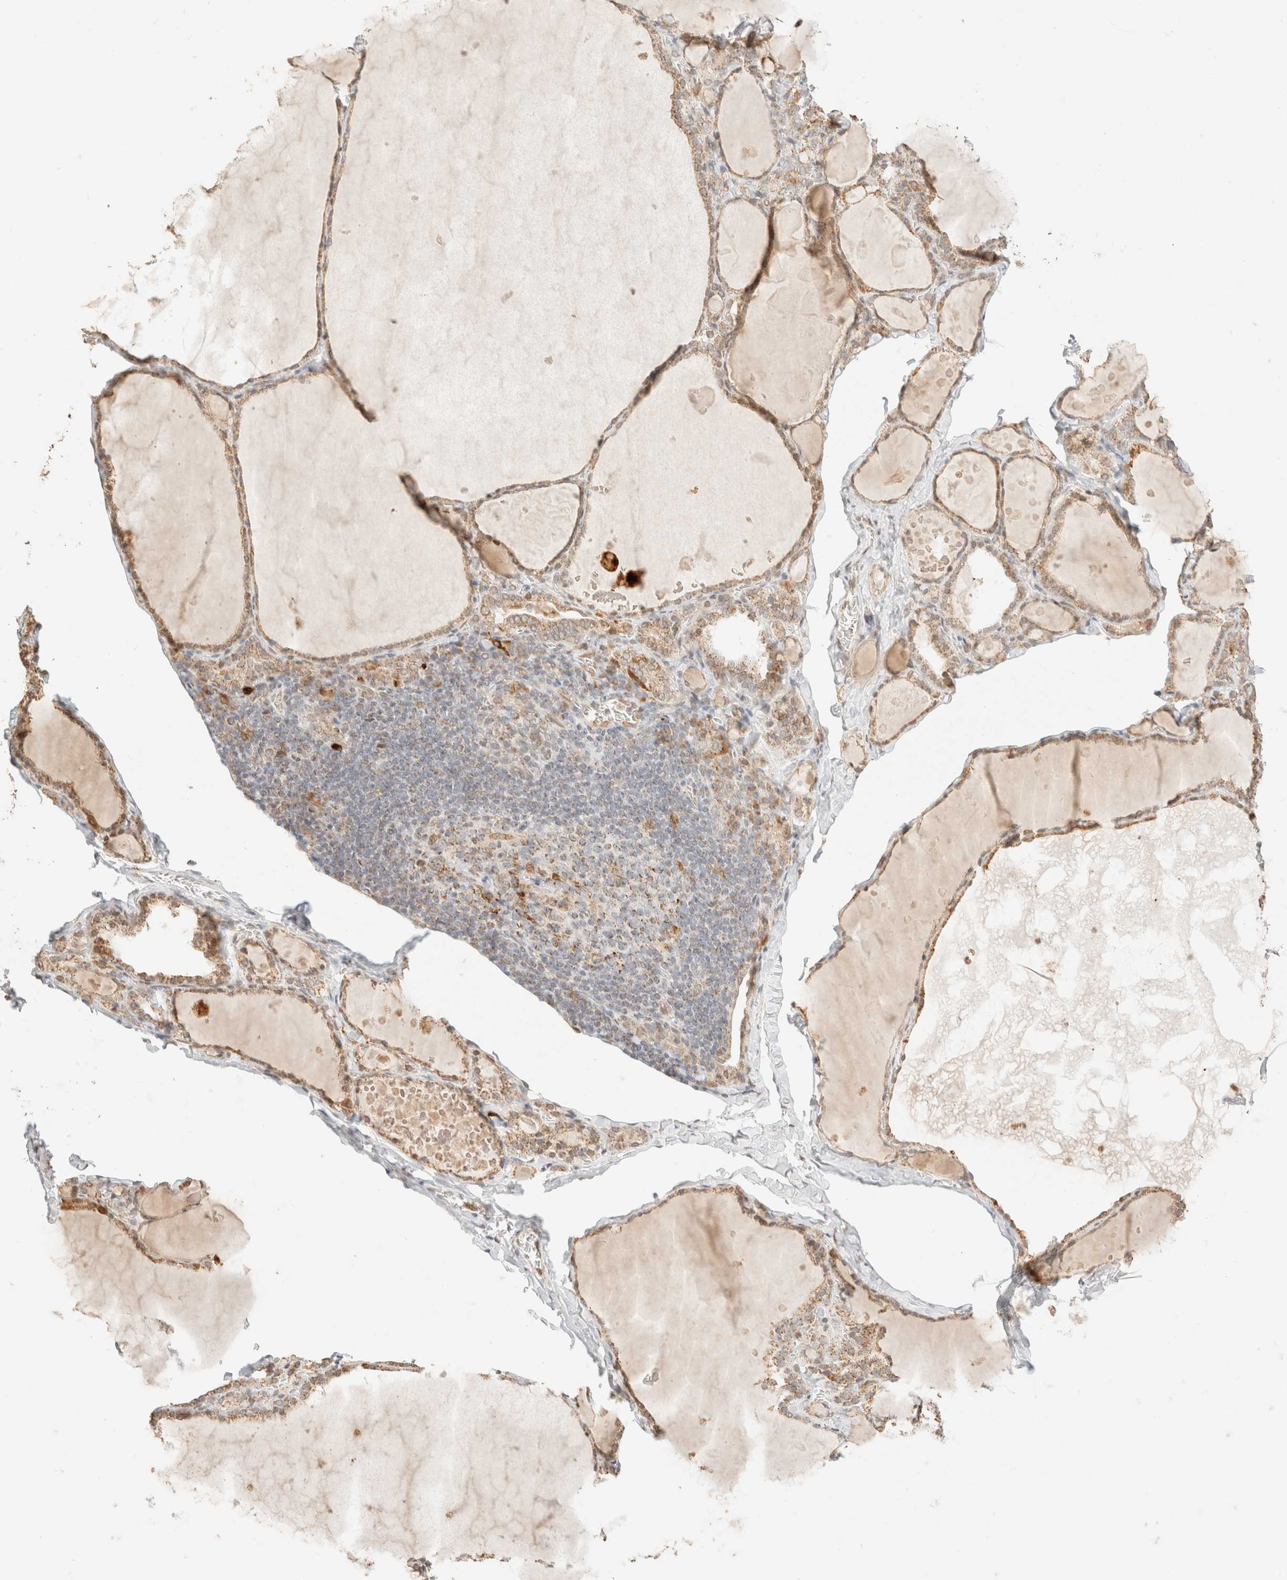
{"staining": {"intensity": "moderate", "quantity": ">75%", "location": "cytoplasmic/membranous"}, "tissue": "thyroid gland", "cell_type": "Glandular cells", "image_type": "normal", "snomed": [{"axis": "morphology", "description": "Normal tissue, NOS"}, {"axis": "topography", "description": "Thyroid gland"}], "caption": "A micrograph of human thyroid gland stained for a protein exhibits moderate cytoplasmic/membranous brown staining in glandular cells.", "gene": "TACO1", "patient": {"sex": "male", "age": 56}}